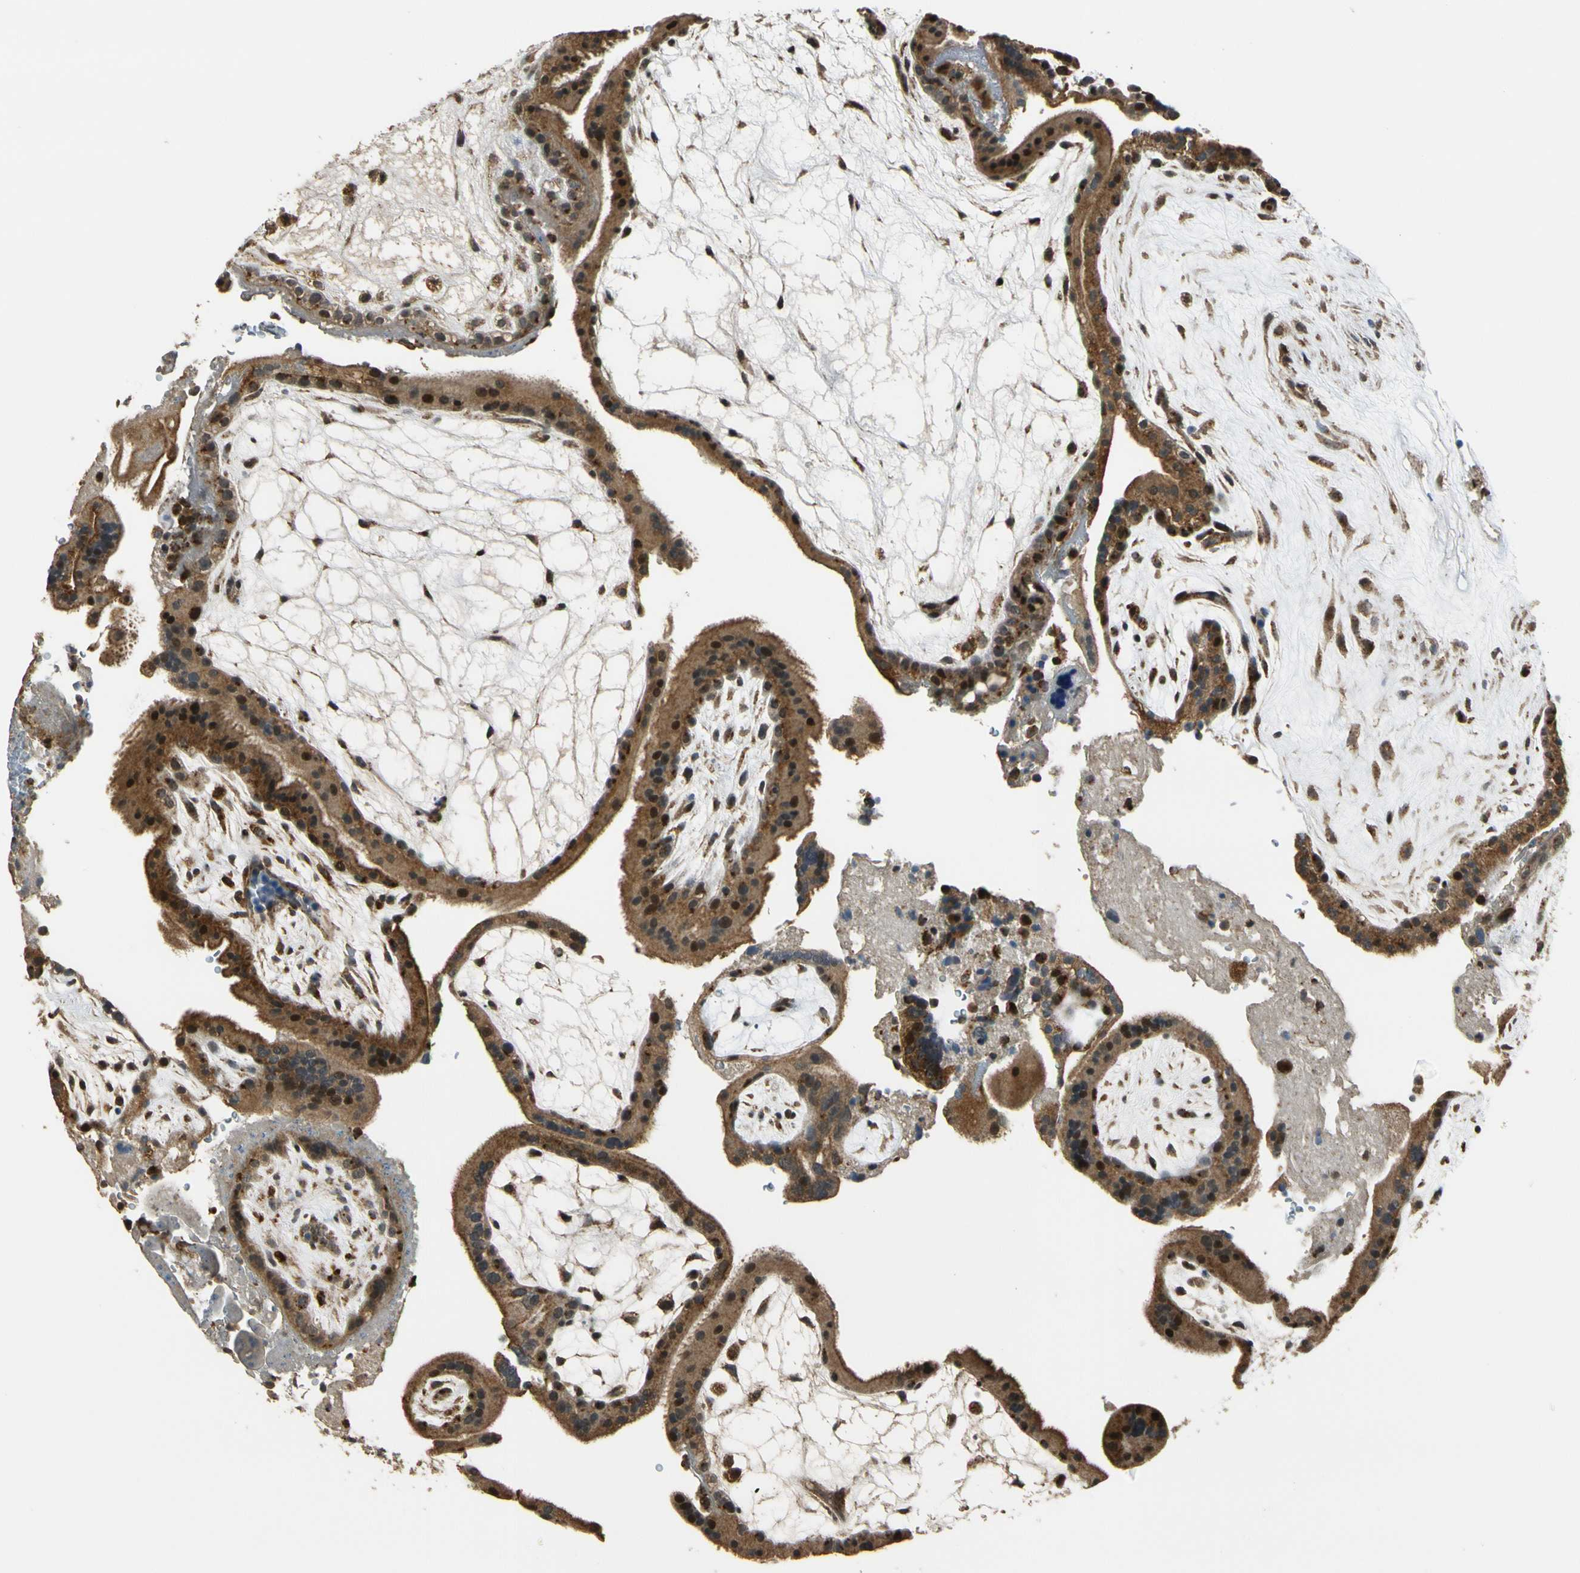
{"staining": {"intensity": "strong", "quantity": ">75%", "location": "cytoplasmic/membranous,nuclear"}, "tissue": "placenta", "cell_type": "Trophoblastic cells", "image_type": "normal", "snomed": [{"axis": "morphology", "description": "Normal tissue, NOS"}, {"axis": "topography", "description": "Placenta"}], "caption": "Strong cytoplasmic/membranous,nuclear staining for a protein is identified in about >75% of trophoblastic cells of unremarkable placenta using immunohistochemistry (IHC).", "gene": "LAMTOR1", "patient": {"sex": "female", "age": 19}}